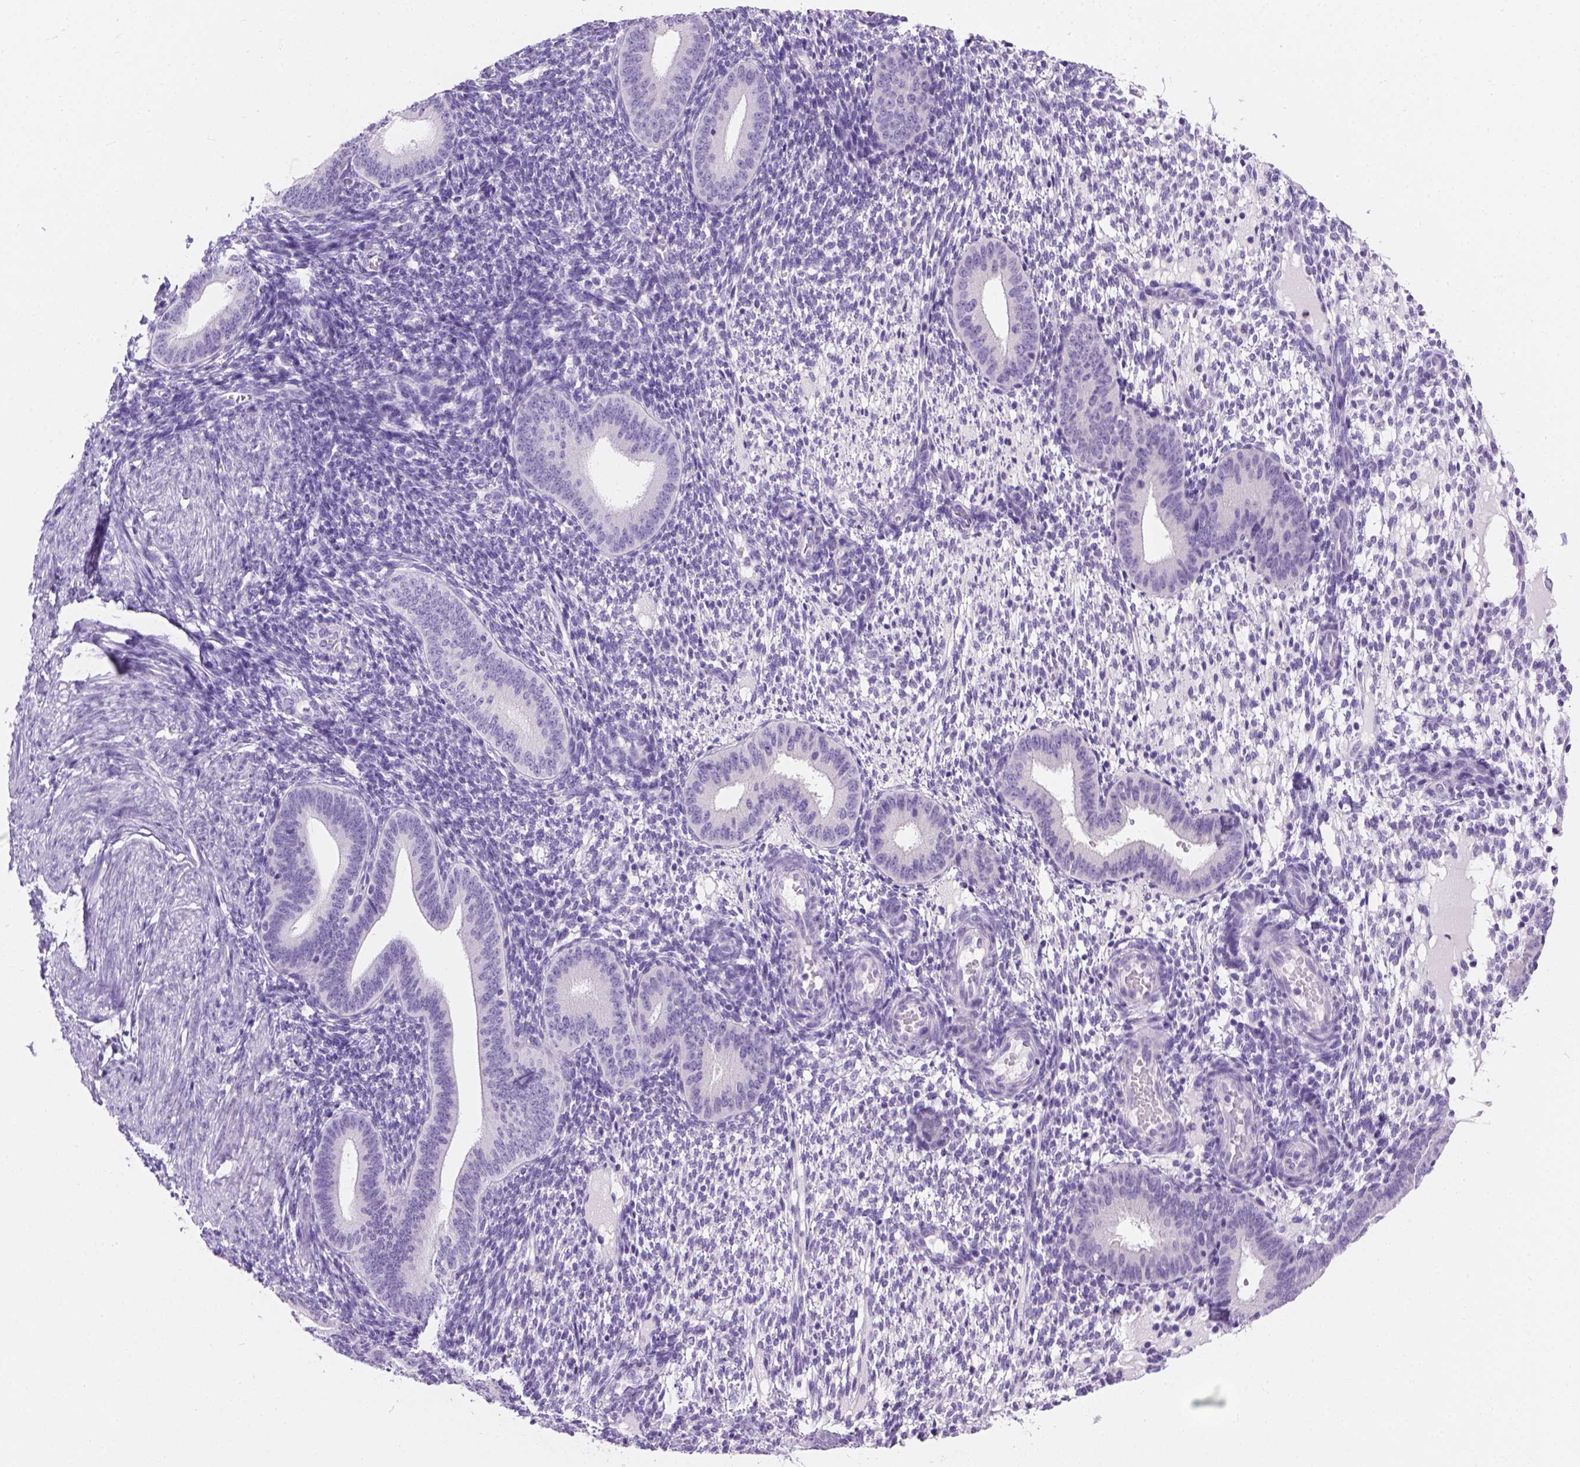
{"staining": {"intensity": "negative", "quantity": "none", "location": "none"}, "tissue": "endometrium", "cell_type": "Cells in endometrial stroma", "image_type": "normal", "snomed": [{"axis": "morphology", "description": "Normal tissue, NOS"}, {"axis": "topography", "description": "Endometrium"}], "caption": "This is an immunohistochemistry (IHC) photomicrograph of unremarkable endometrium. There is no positivity in cells in endometrial stroma.", "gene": "TMEM38A", "patient": {"sex": "female", "age": 40}}